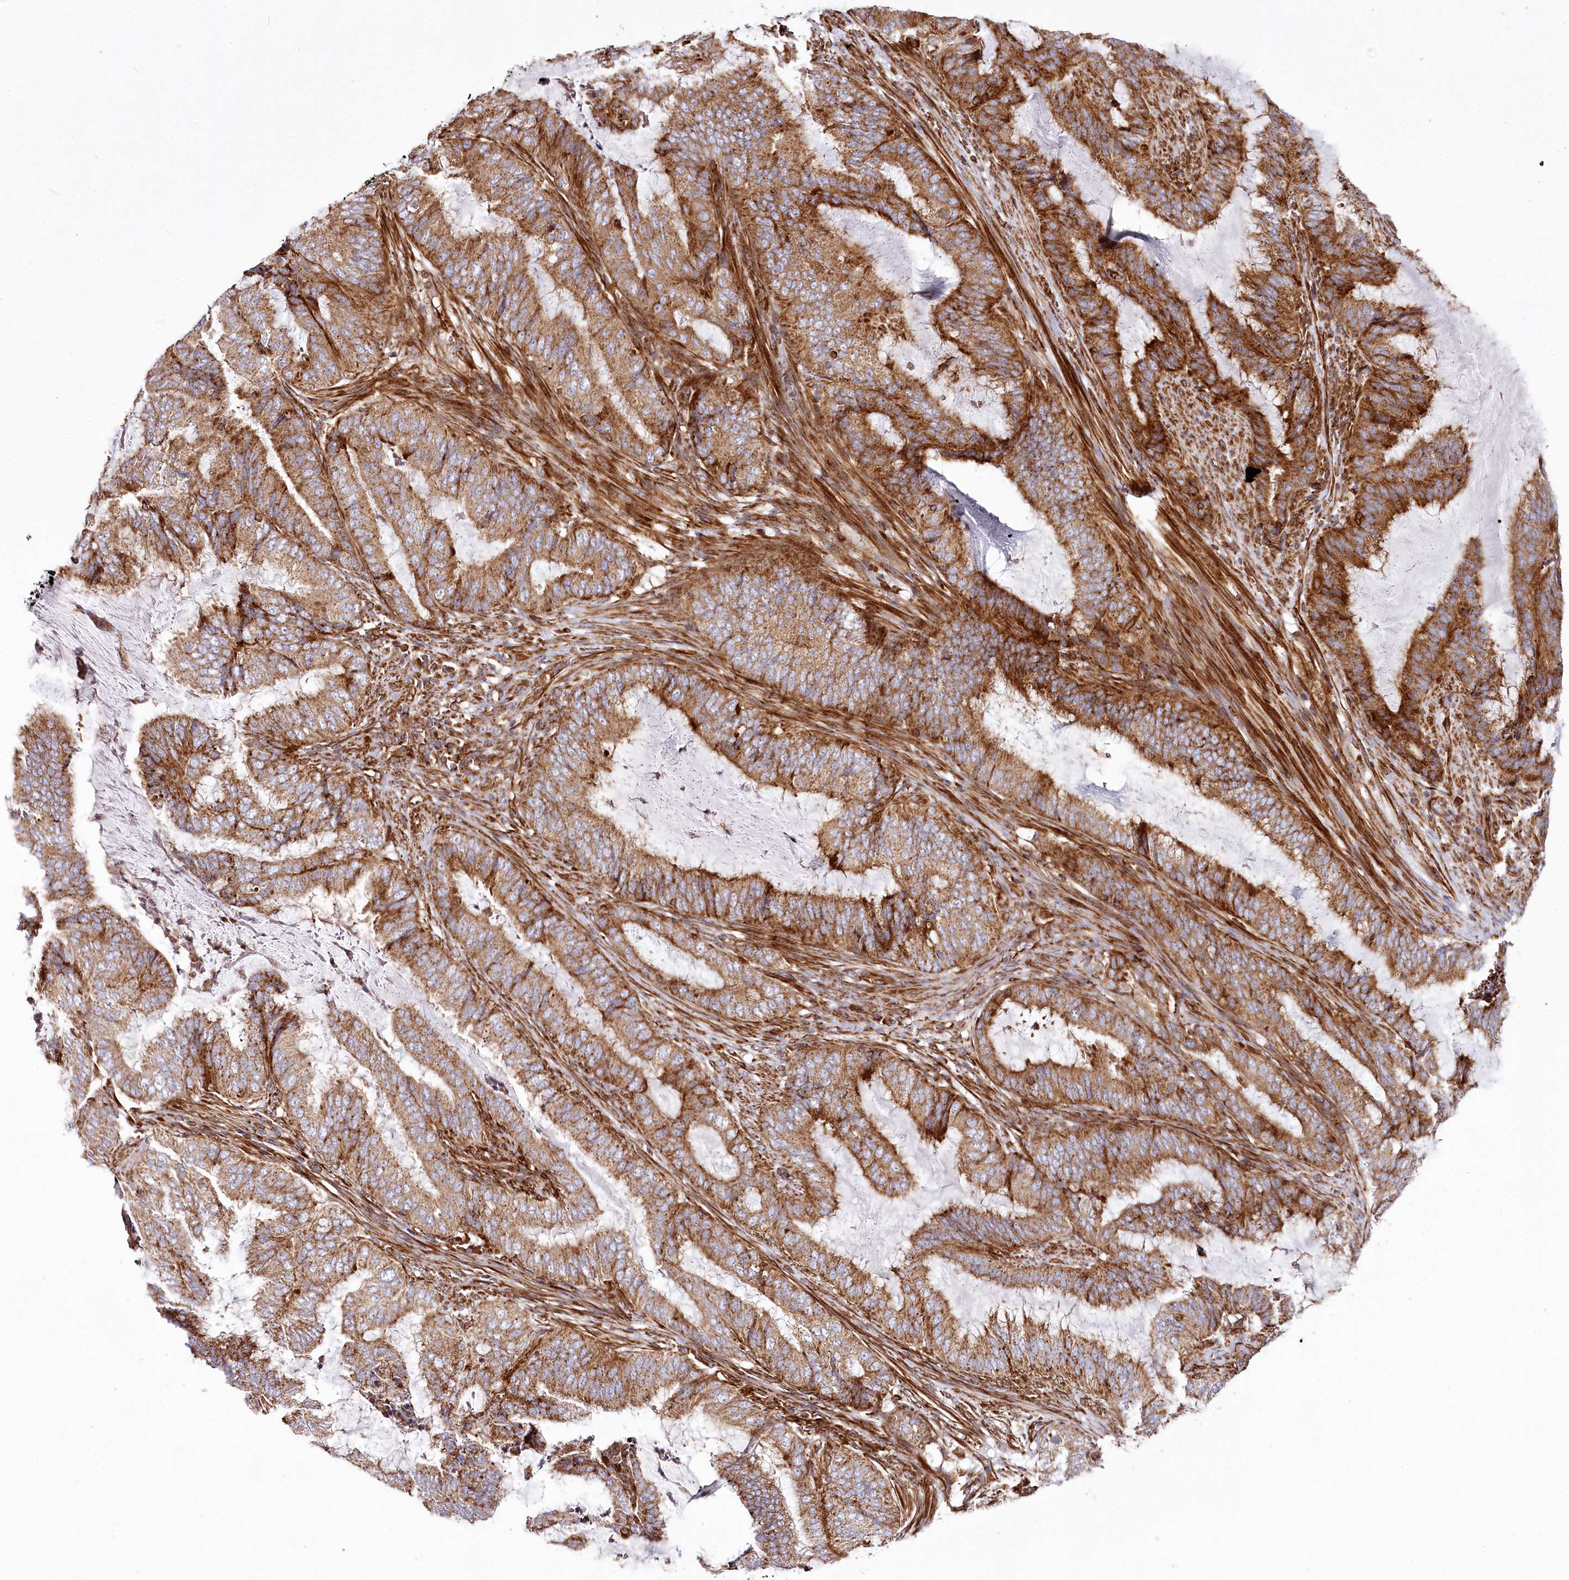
{"staining": {"intensity": "strong", "quantity": "25%-75%", "location": "cytoplasmic/membranous"}, "tissue": "endometrial cancer", "cell_type": "Tumor cells", "image_type": "cancer", "snomed": [{"axis": "morphology", "description": "Adenocarcinoma, NOS"}, {"axis": "topography", "description": "Endometrium"}], "caption": "DAB immunohistochemical staining of endometrial cancer (adenocarcinoma) displays strong cytoplasmic/membranous protein positivity in approximately 25%-75% of tumor cells. (IHC, brightfield microscopy, high magnification).", "gene": "THUMPD3", "patient": {"sex": "female", "age": 51}}